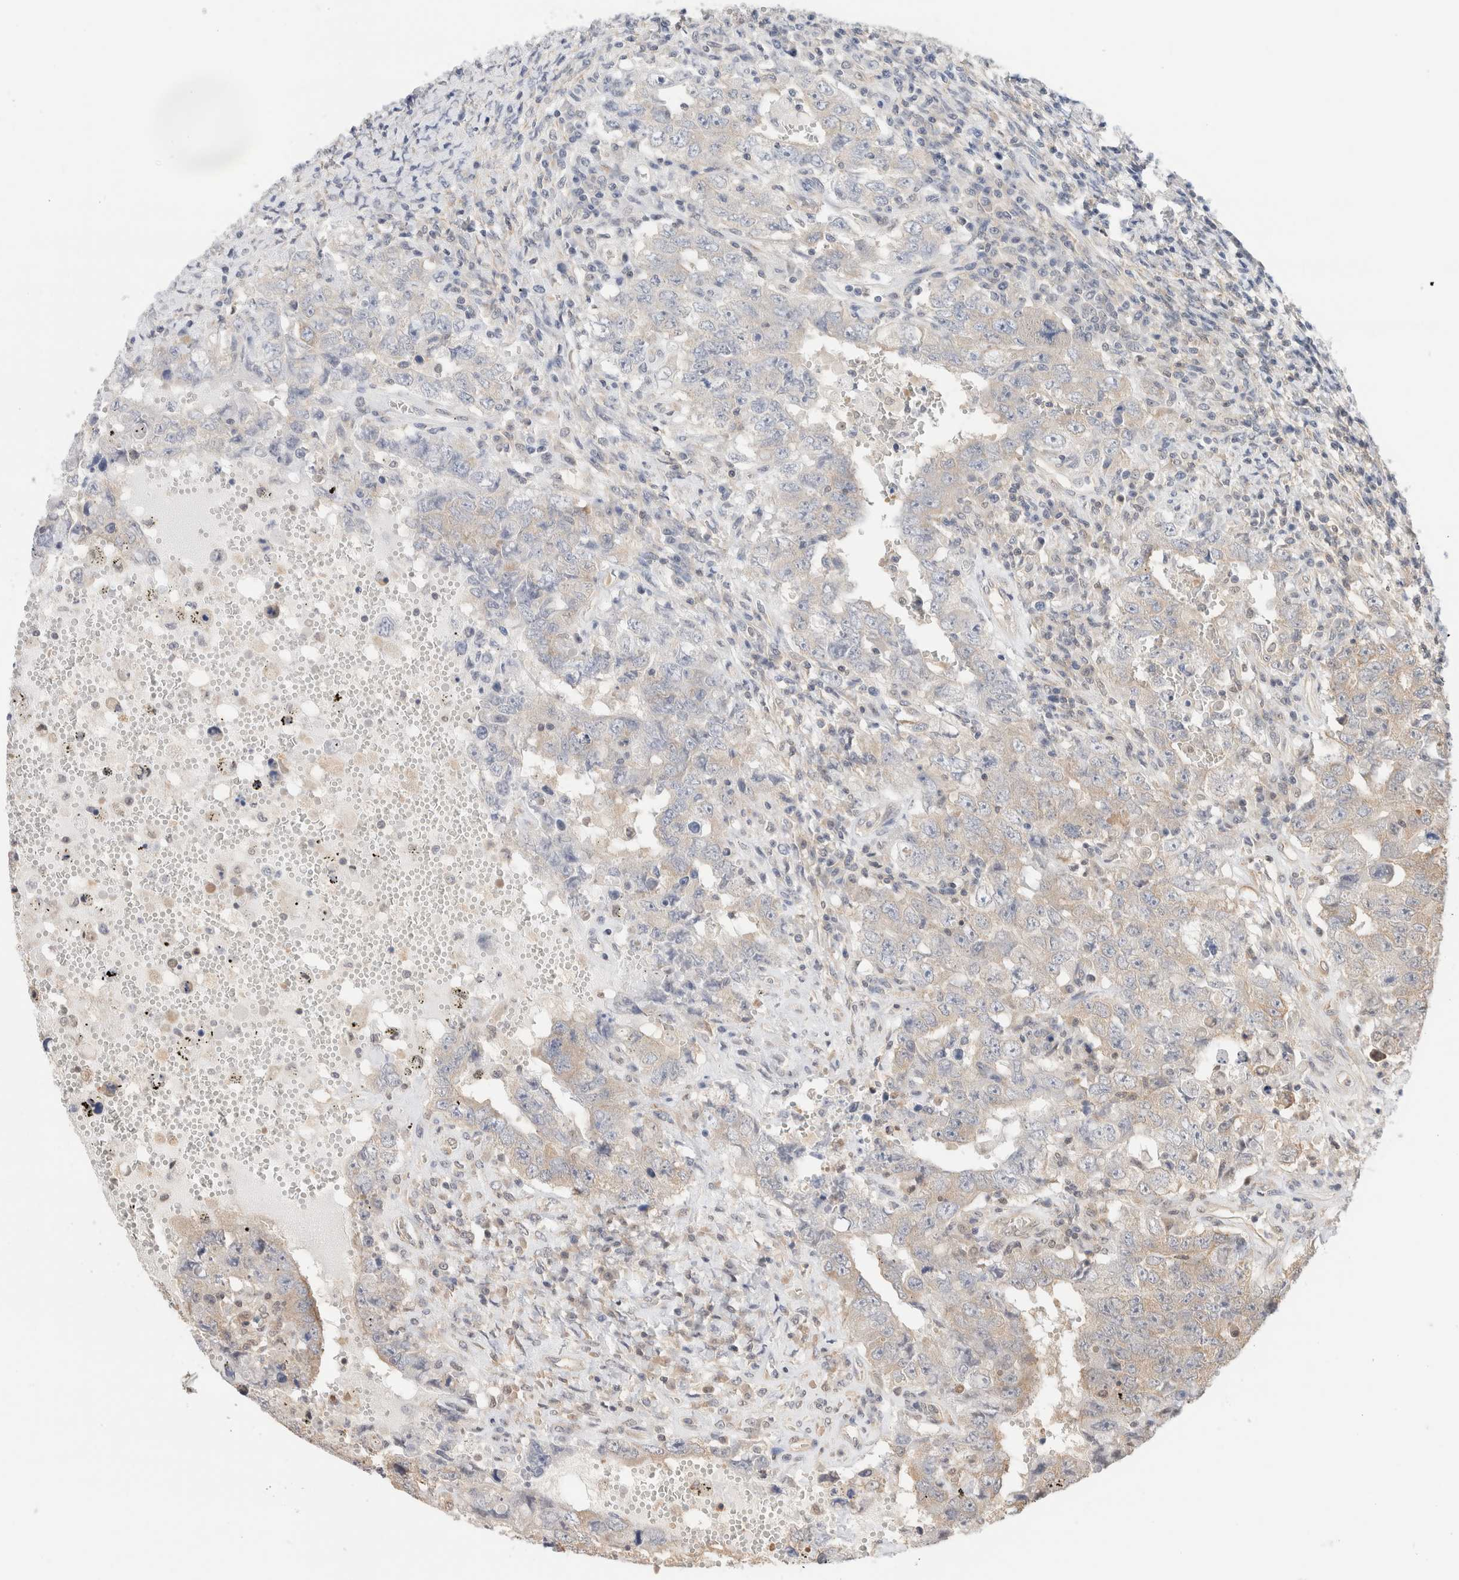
{"staining": {"intensity": "weak", "quantity": "25%-75%", "location": "cytoplasmic/membranous"}, "tissue": "testis cancer", "cell_type": "Tumor cells", "image_type": "cancer", "snomed": [{"axis": "morphology", "description": "Carcinoma, Embryonal, NOS"}, {"axis": "topography", "description": "Testis"}], "caption": "The immunohistochemical stain highlights weak cytoplasmic/membranous expression in tumor cells of testis embryonal carcinoma tissue.", "gene": "C17orf97", "patient": {"sex": "male", "age": 26}}